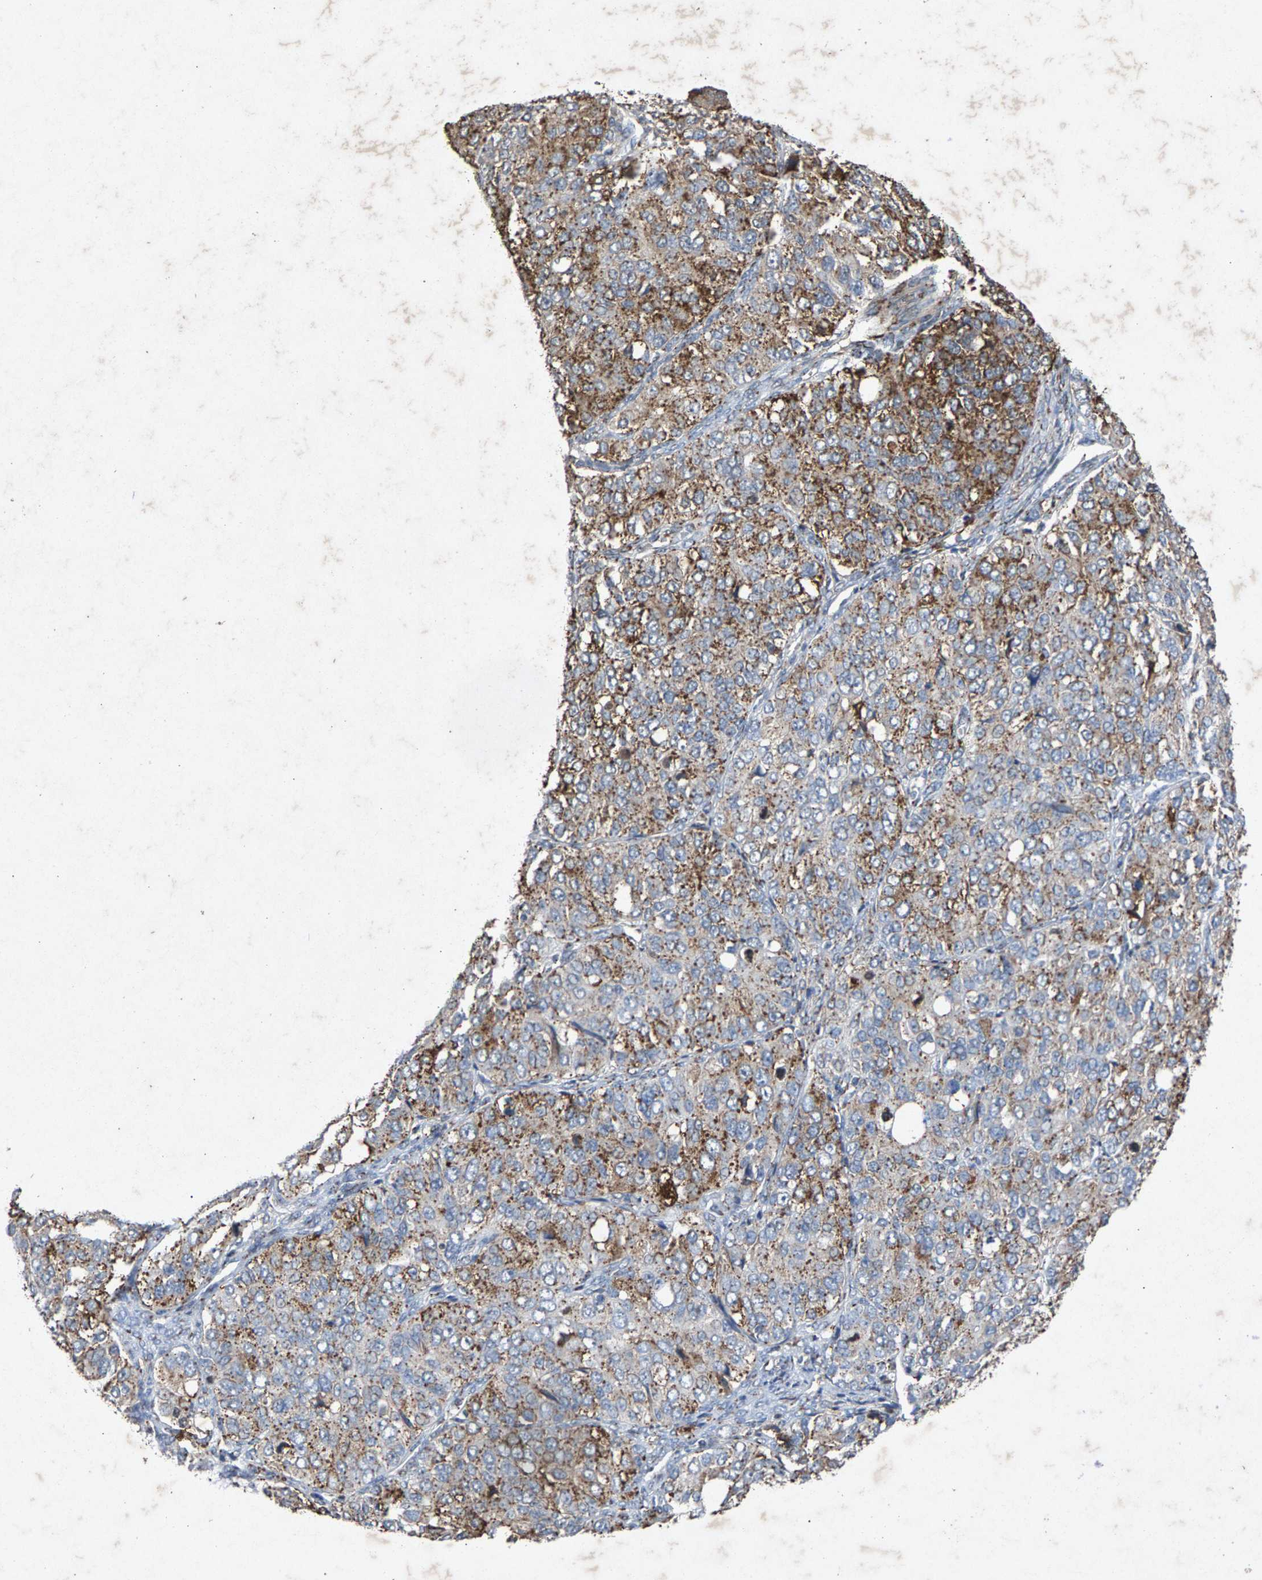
{"staining": {"intensity": "moderate", "quantity": ">75%", "location": "cytoplasmic/membranous"}, "tissue": "ovarian cancer", "cell_type": "Tumor cells", "image_type": "cancer", "snomed": [{"axis": "morphology", "description": "Carcinoma, endometroid"}, {"axis": "topography", "description": "Ovary"}], "caption": "Immunohistochemical staining of human endometroid carcinoma (ovarian) shows moderate cytoplasmic/membranous protein positivity in approximately >75% of tumor cells.", "gene": "MAN2A1", "patient": {"sex": "female", "age": 51}}